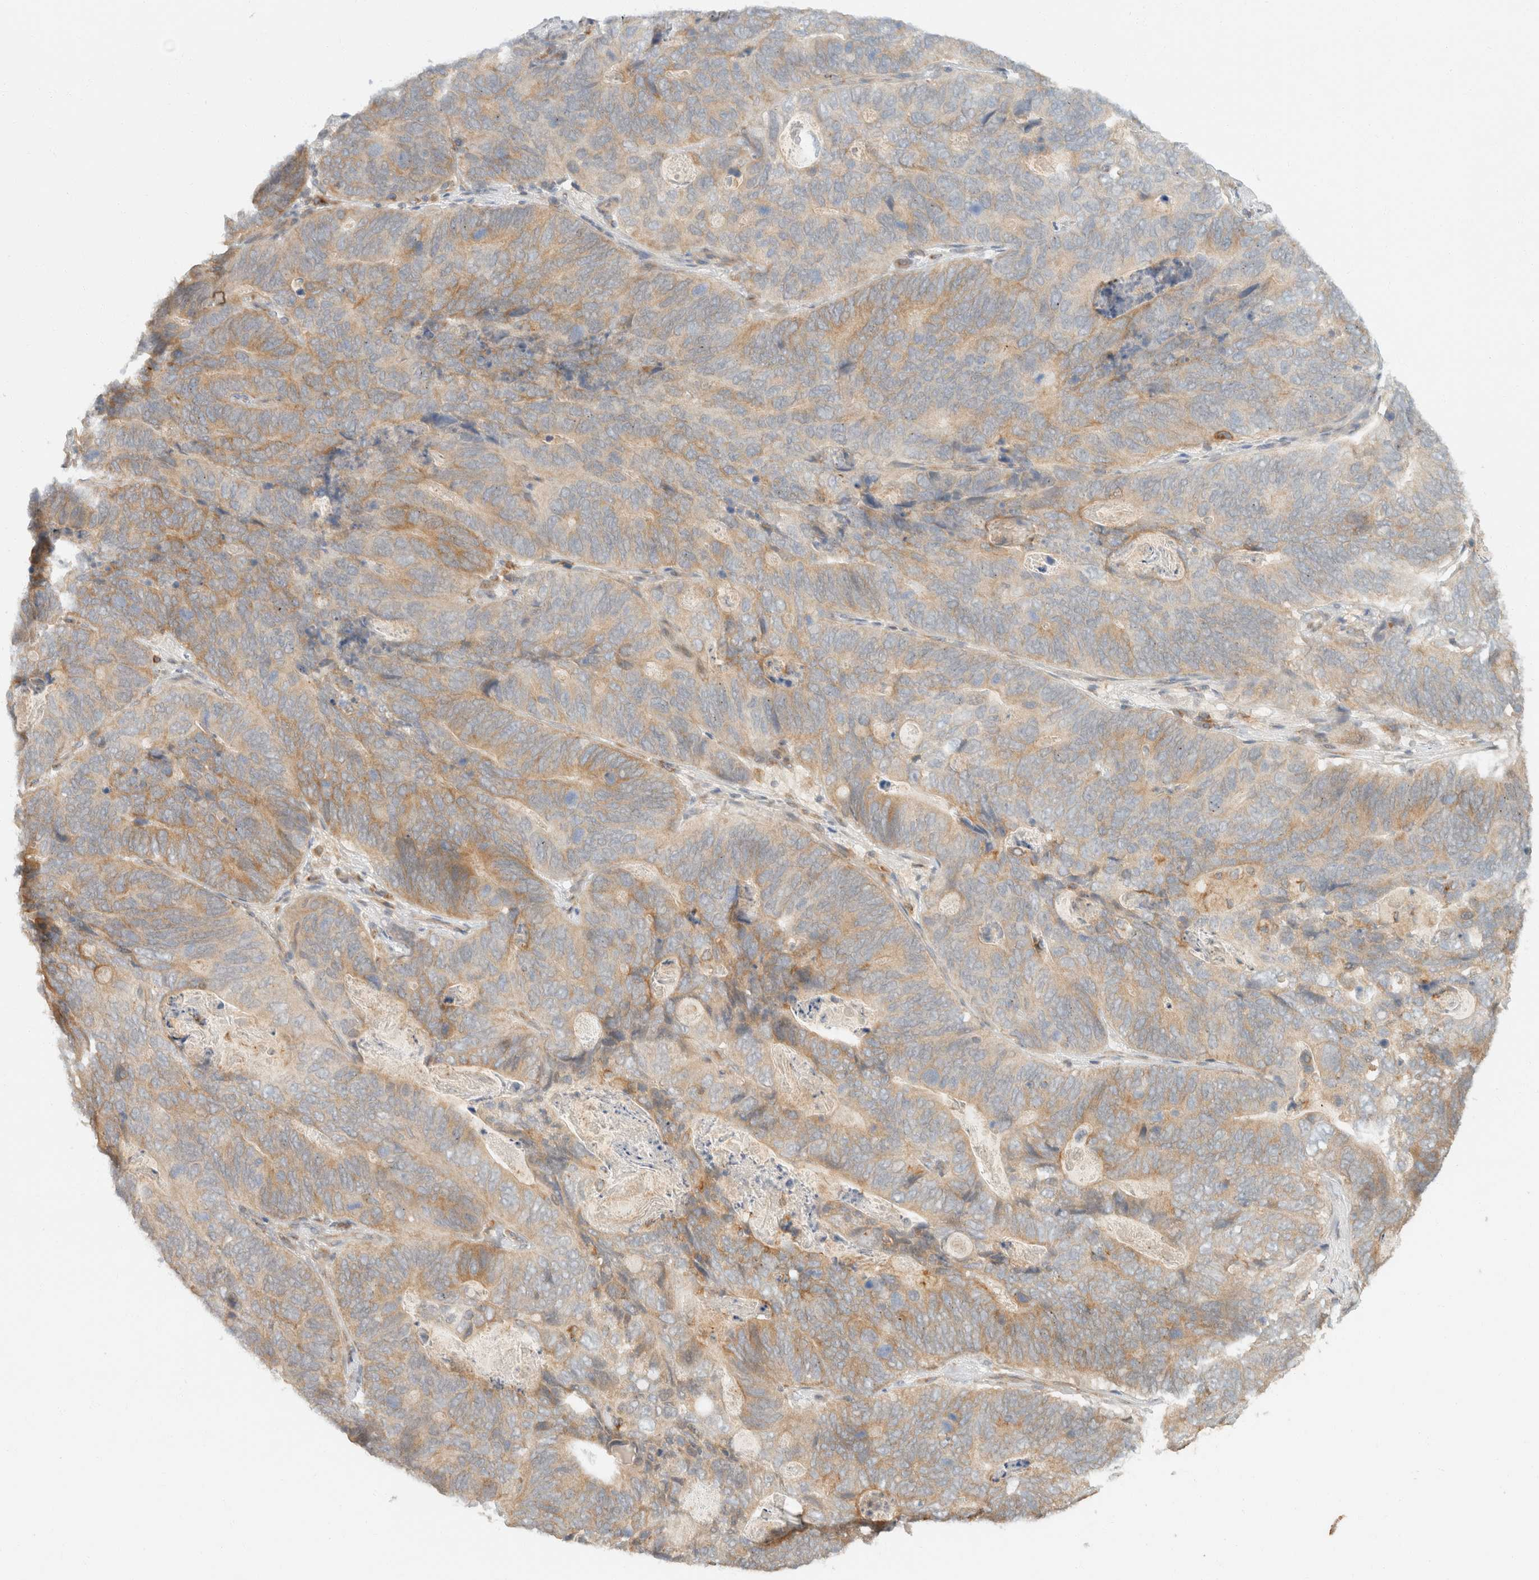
{"staining": {"intensity": "moderate", "quantity": ">75%", "location": "cytoplasmic/membranous"}, "tissue": "stomach cancer", "cell_type": "Tumor cells", "image_type": "cancer", "snomed": [{"axis": "morphology", "description": "Normal tissue, NOS"}, {"axis": "morphology", "description": "Adenocarcinoma, NOS"}, {"axis": "topography", "description": "Stomach"}], "caption": "There is medium levels of moderate cytoplasmic/membranous expression in tumor cells of stomach cancer, as demonstrated by immunohistochemical staining (brown color).", "gene": "TACC1", "patient": {"sex": "female", "age": 89}}